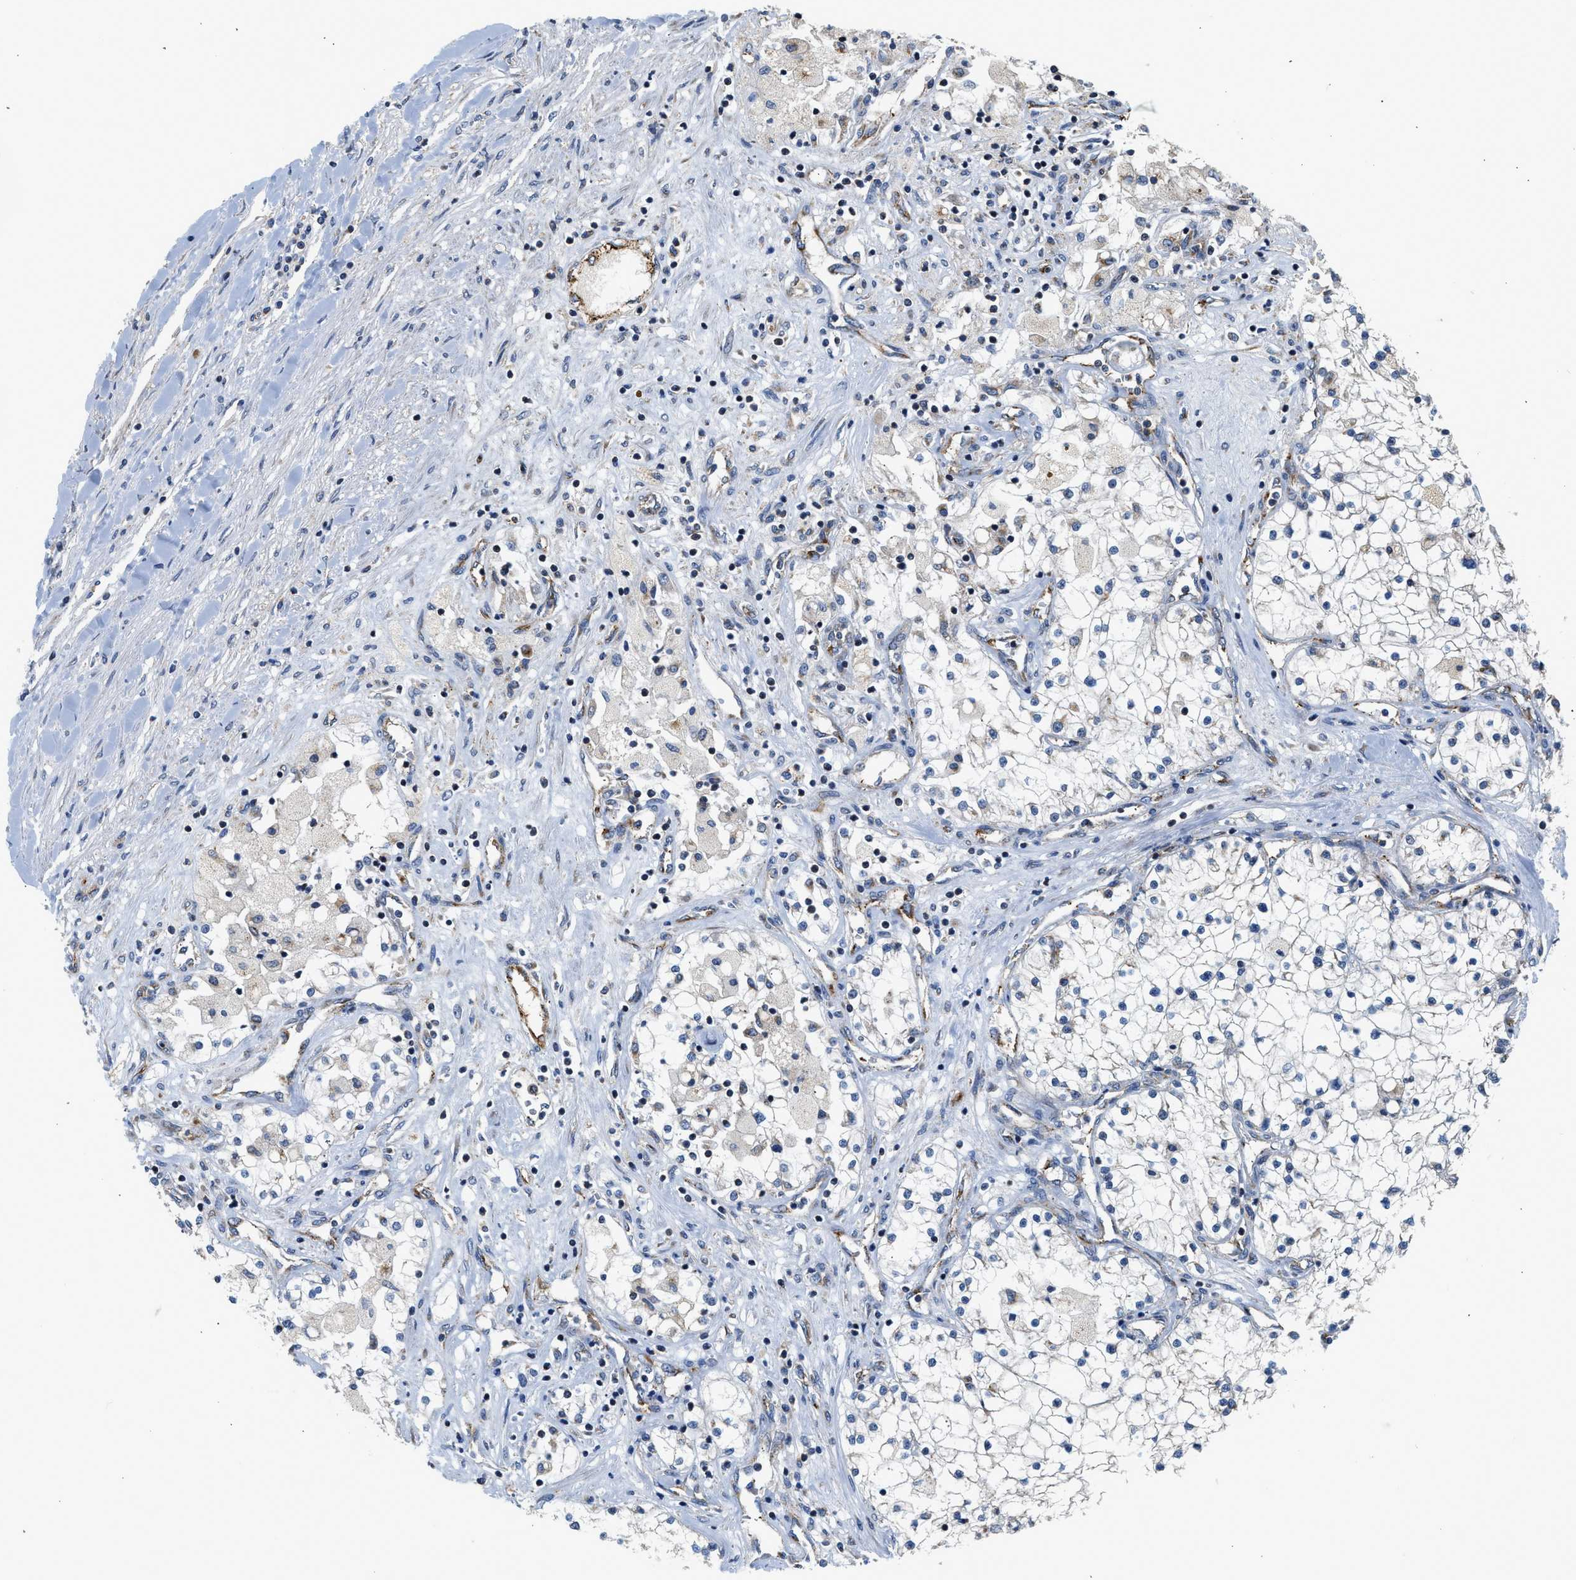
{"staining": {"intensity": "weak", "quantity": "<25%", "location": "cytoplasmic/membranous"}, "tissue": "renal cancer", "cell_type": "Tumor cells", "image_type": "cancer", "snomed": [{"axis": "morphology", "description": "Adenocarcinoma, NOS"}, {"axis": "topography", "description": "Kidney"}], "caption": "This is an IHC micrograph of adenocarcinoma (renal). There is no staining in tumor cells.", "gene": "PIM1", "patient": {"sex": "male", "age": 68}}